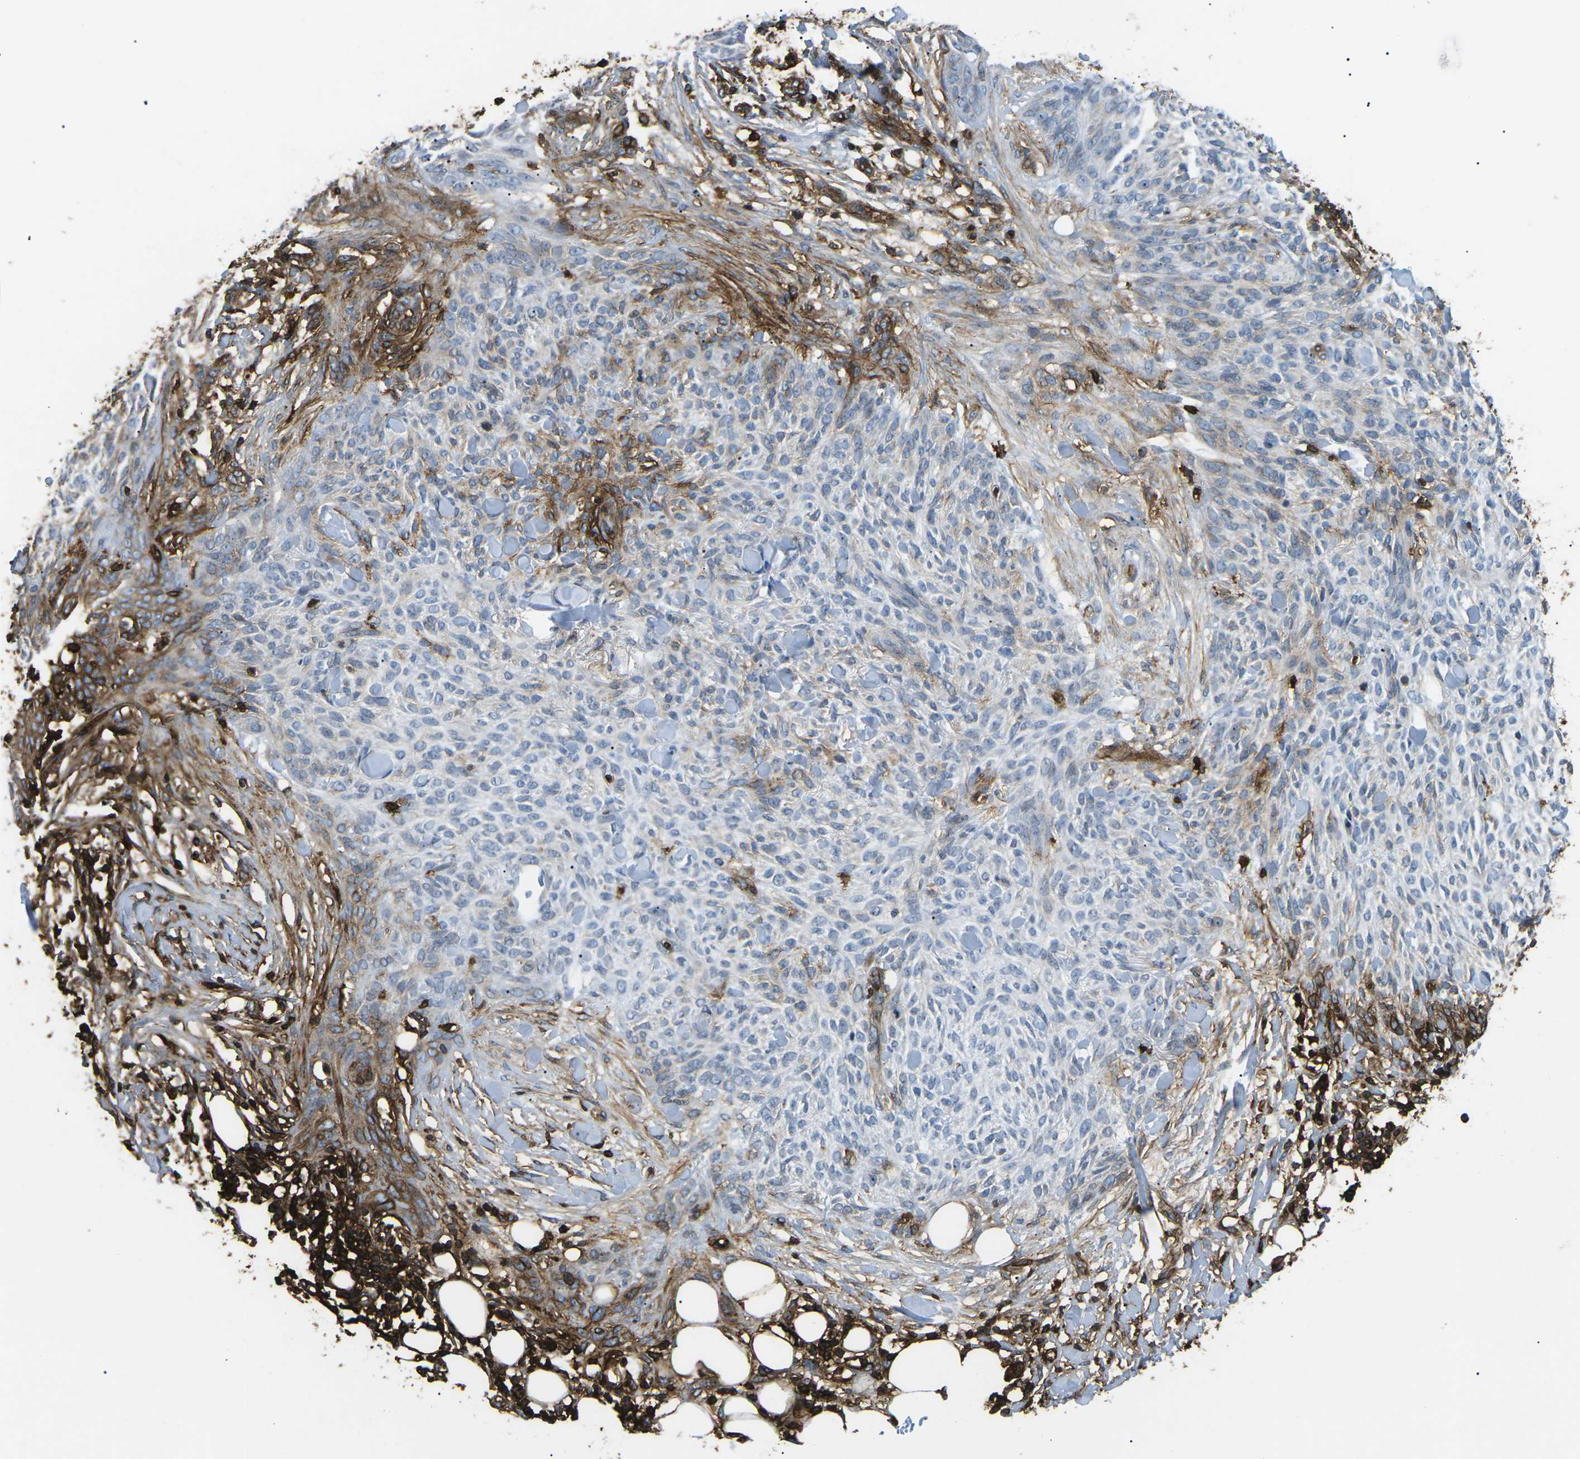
{"staining": {"intensity": "moderate", "quantity": "<25%", "location": "cytoplasmic/membranous"}, "tissue": "skin cancer", "cell_type": "Tumor cells", "image_type": "cancer", "snomed": [{"axis": "morphology", "description": "Basal cell carcinoma"}, {"axis": "topography", "description": "Skin"}], "caption": "A low amount of moderate cytoplasmic/membranous expression is identified in about <25% of tumor cells in basal cell carcinoma (skin) tissue.", "gene": "HLA-B", "patient": {"sex": "female", "age": 84}}